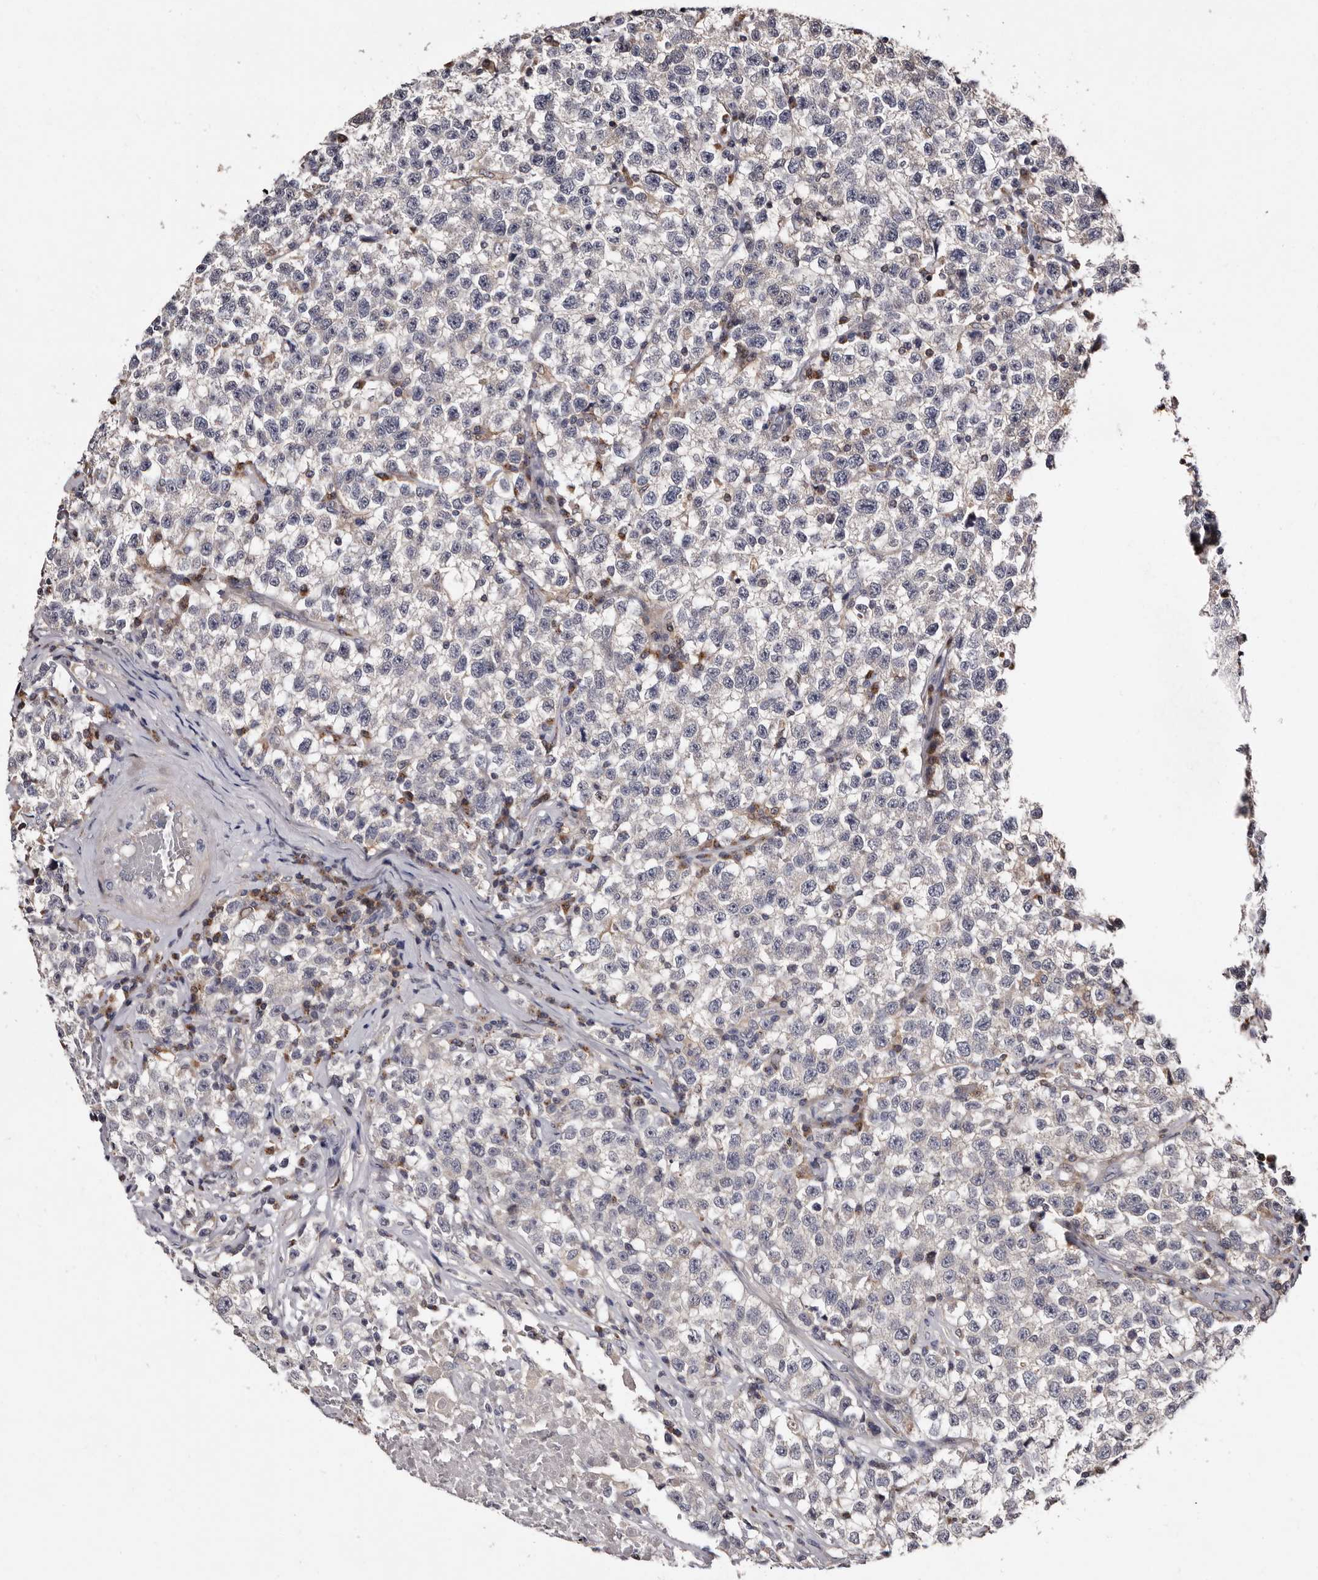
{"staining": {"intensity": "negative", "quantity": "none", "location": "none"}, "tissue": "testis cancer", "cell_type": "Tumor cells", "image_type": "cancer", "snomed": [{"axis": "morphology", "description": "Seminoma, NOS"}, {"axis": "topography", "description": "Testis"}], "caption": "Tumor cells are negative for protein expression in human testis seminoma.", "gene": "DNPH1", "patient": {"sex": "male", "age": 22}}